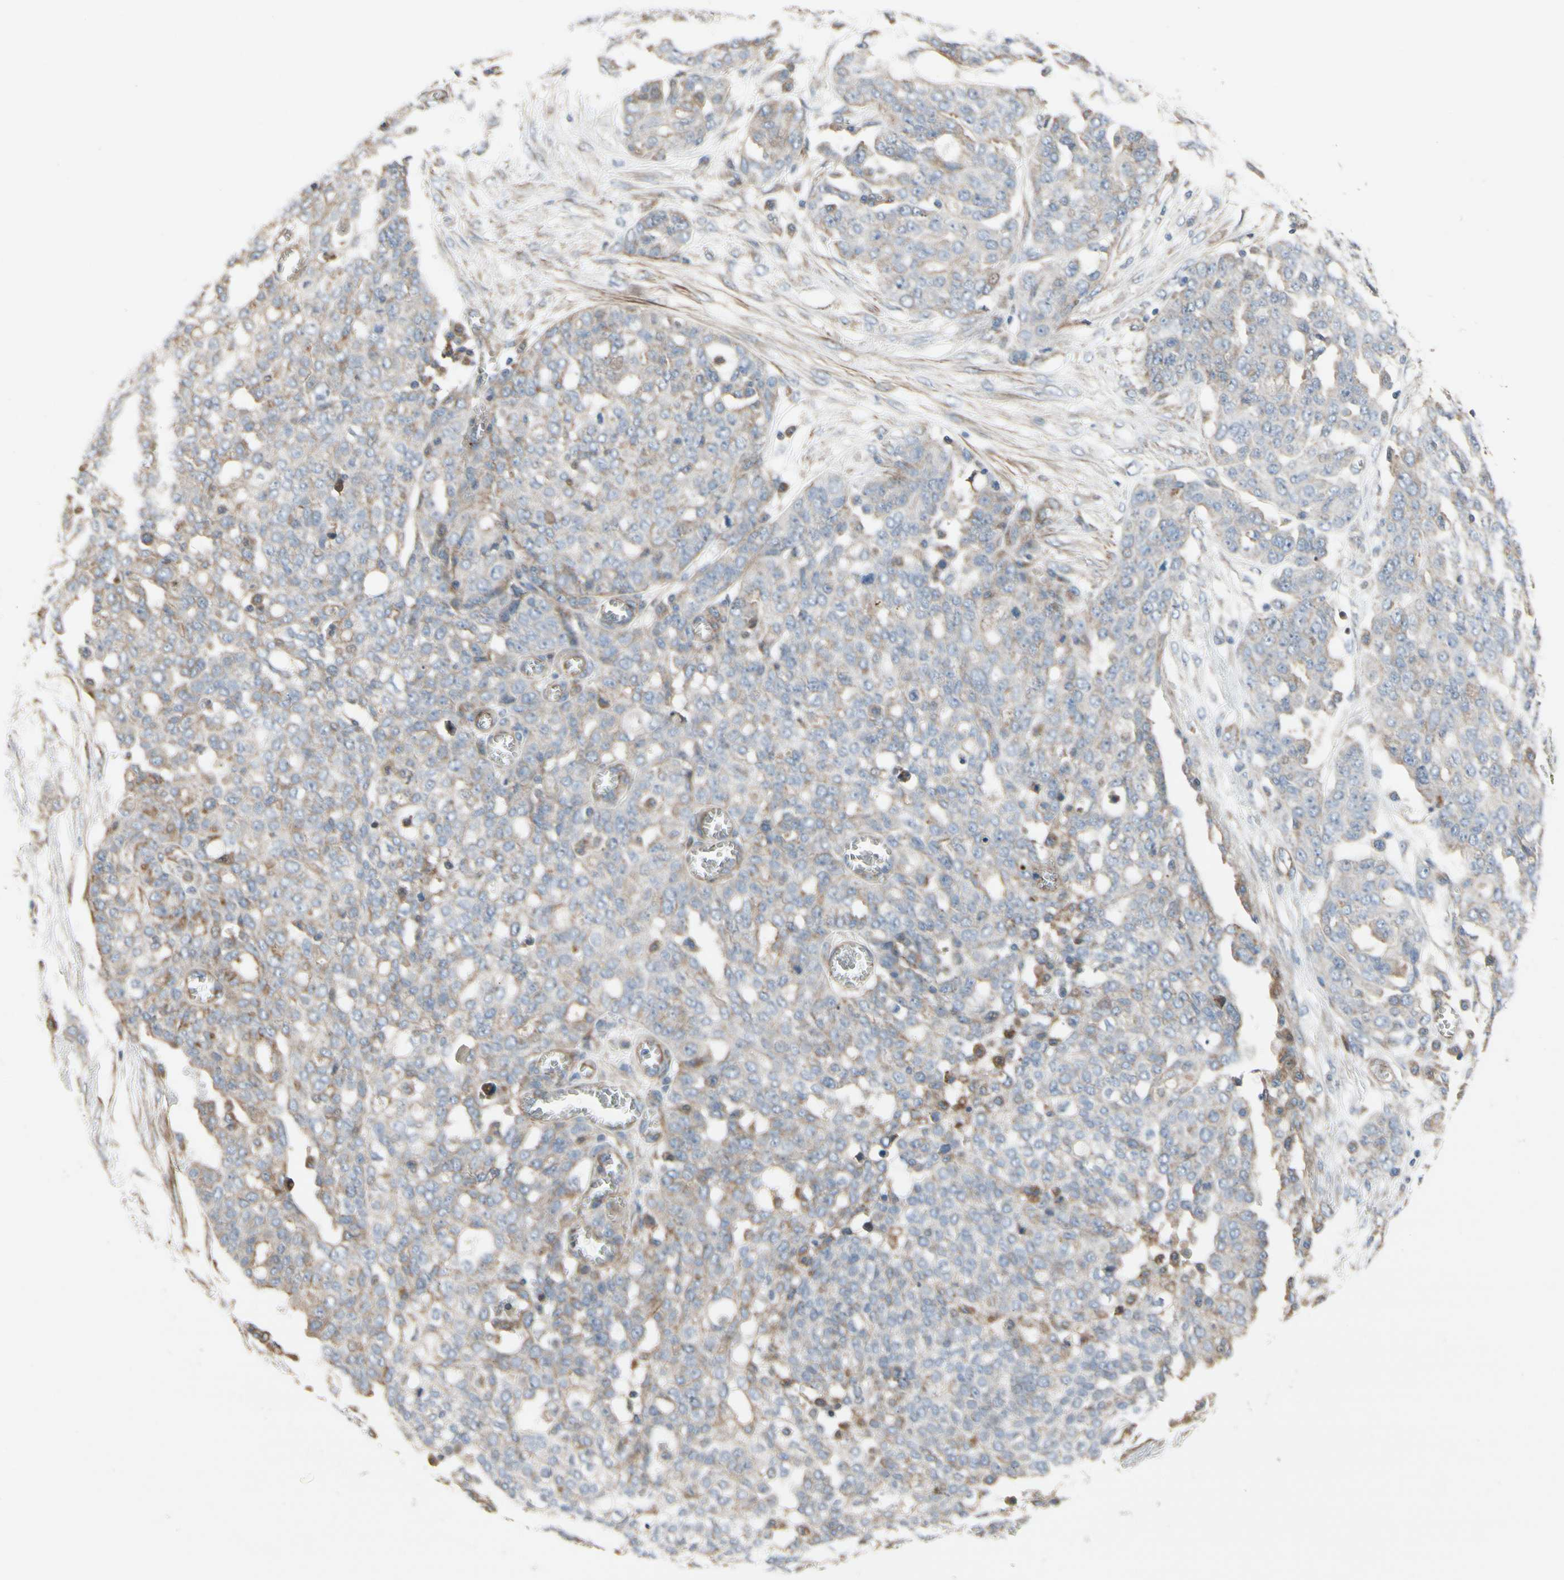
{"staining": {"intensity": "weak", "quantity": "25%-75%", "location": "cytoplasmic/membranous"}, "tissue": "ovarian cancer", "cell_type": "Tumor cells", "image_type": "cancer", "snomed": [{"axis": "morphology", "description": "Cystadenocarcinoma, serous, NOS"}, {"axis": "topography", "description": "Soft tissue"}, {"axis": "topography", "description": "Ovary"}], "caption": "Protein expression analysis of human ovarian cancer reveals weak cytoplasmic/membranous positivity in about 25%-75% of tumor cells. Nuclei are stained in blue.", "gene": "TPM1", "patient": {"sex": "female", "age": 57}}